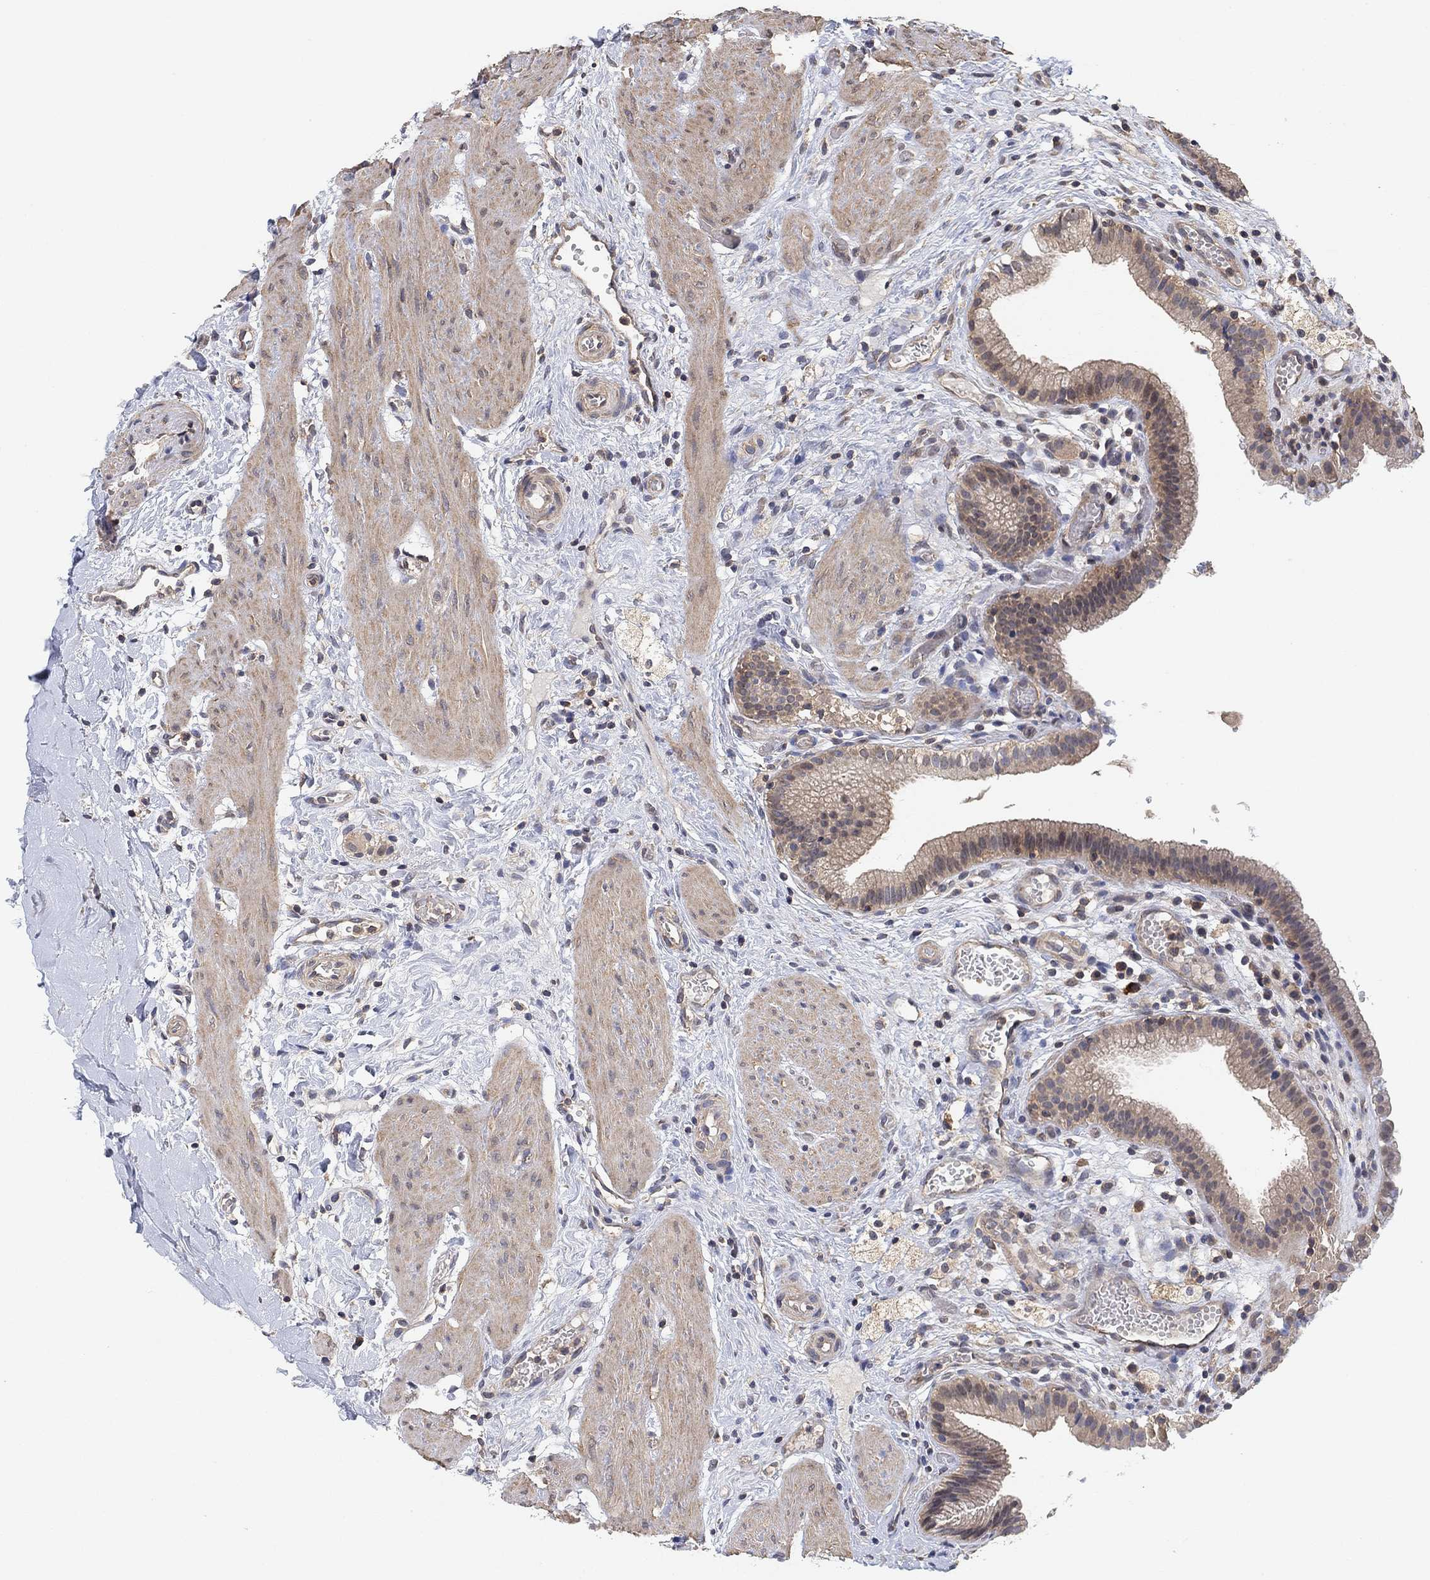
{"staining": {"intensity": "weak", "quantity": "25%-75%", "location": "cytoplasmic/membranous"}, "tissue": "gallbladder", "cell_type": "Glandular cells", "image_type": "normal", "snomed": [{"axis": "morphology", "description": "Normal tissue, NOS"}, {"axis": "topography", "description": "Gallbladder"}], "caption": "Protein staining of unremarkable gallbladder shows weak cytoplasmic/membranous staining in about 25%-75% of glandular cells.", "gene": "CCDC43", "patient": {"sex": "female", "age": 24}}